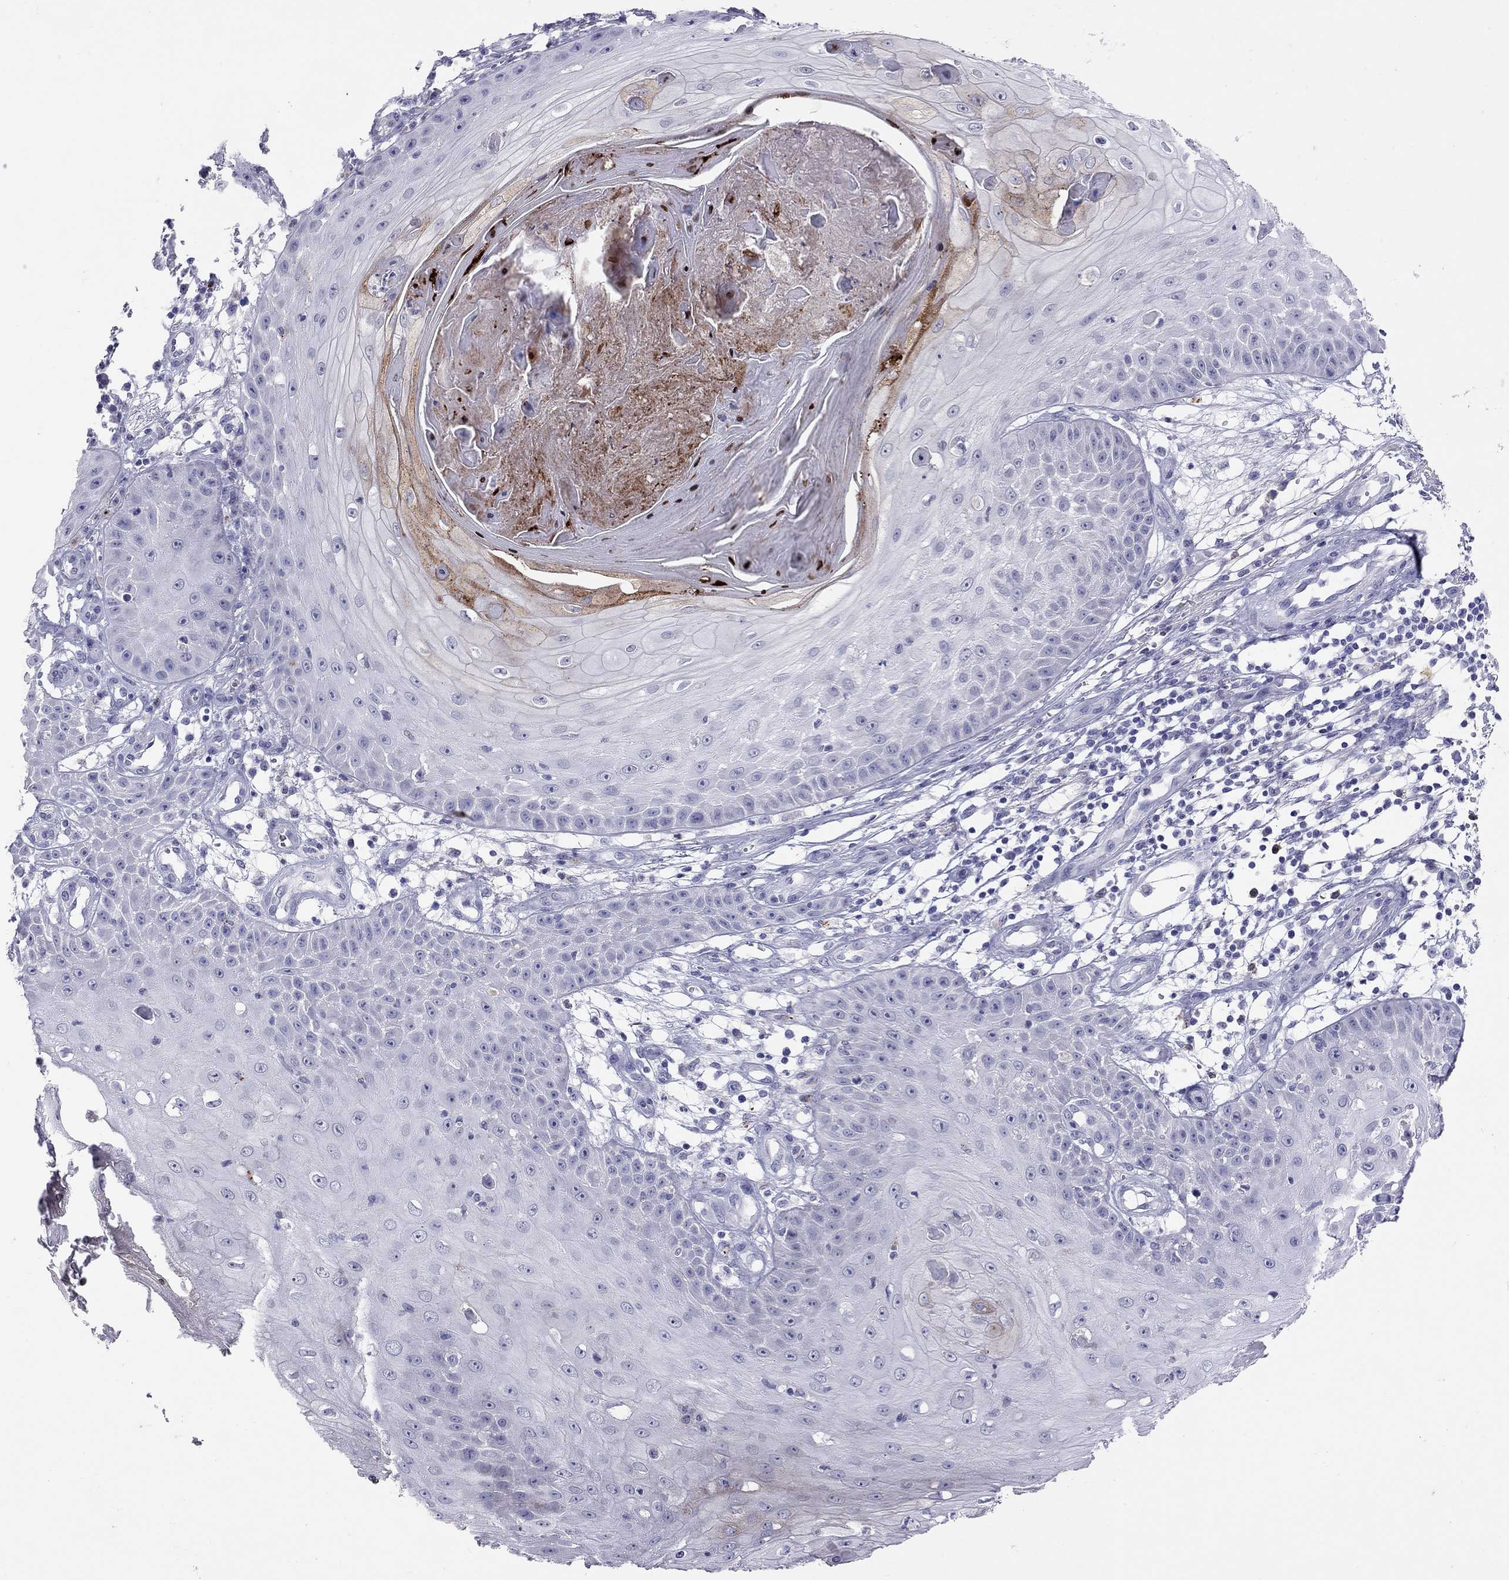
{"staining": {"intensity": "negative", "quantity": "none", "location": "none"}, "tissue": "skin cancer", "cell_type": "Tumor cells", "image_type": "cancer", "snomed": [{"axis": "morphology", "description": "Squamous cell carcinoma, NOS"}, {"axis": "topography", "description": "Skin"}], "caption": "A high-resolution image shows immunohistochemistry (IHC) staining of skin cancer, which shows no significant staining in tumor cells.", "gene": "SLAMF1", "patient": {"sex": "male", "age": 70}}